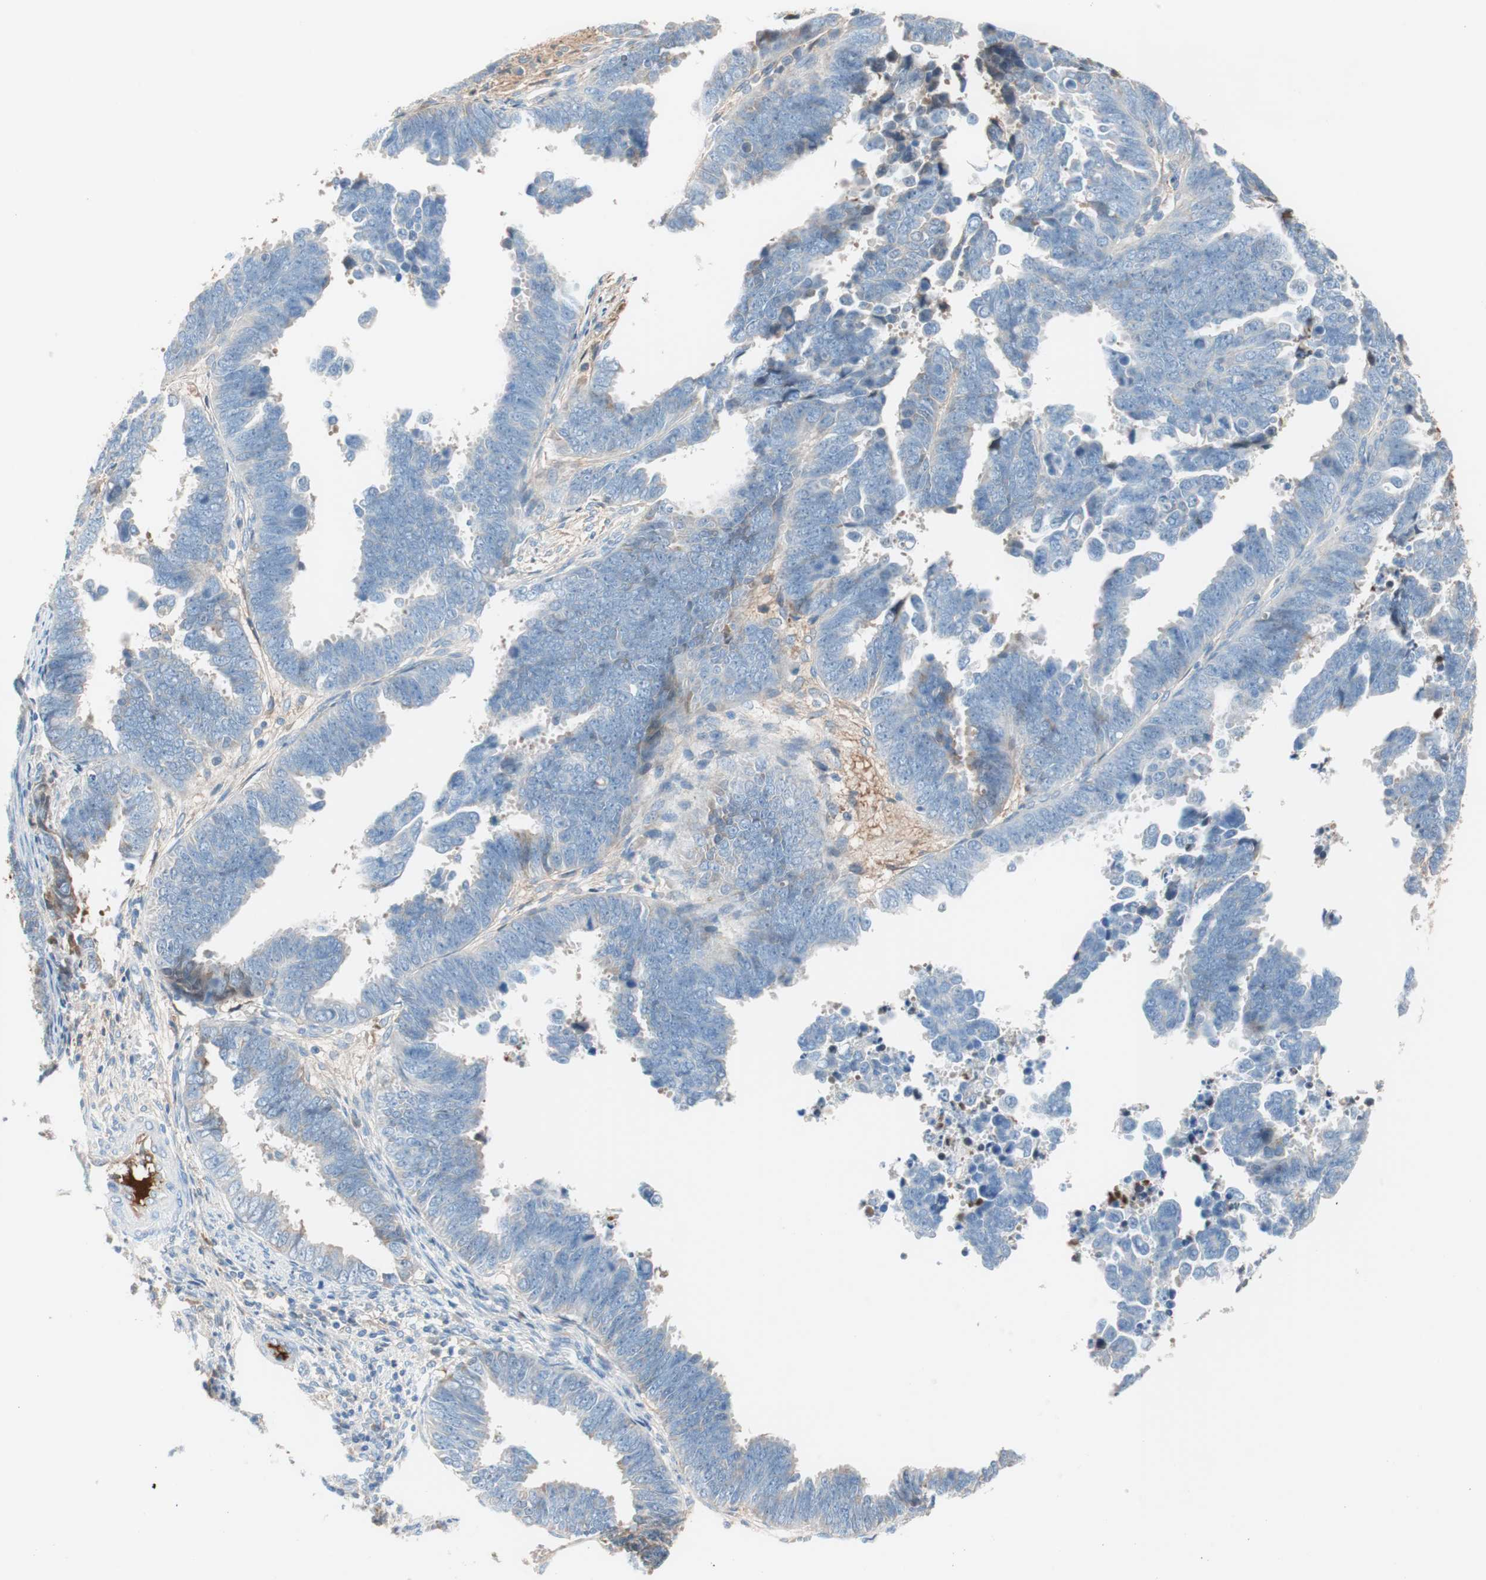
{"staining": {"intensity": "negative", "quantity": "none", "location": "none"}, "tissue": "endometrial cancer", "cell_type": "Tumor cells", "image_type": "cancer", "snomed": [{"axis": "morphology", "description": "Adenocarcinoma, NOS"}, {"axis": "topography", "description": "Endometrium"}], "caption": "Endometrial cancer was stained to show a protein in brown. There is no significant positivity in tumor cells.", "gene": "RBP4", "patient": {"sex": "female", "age": 75}}